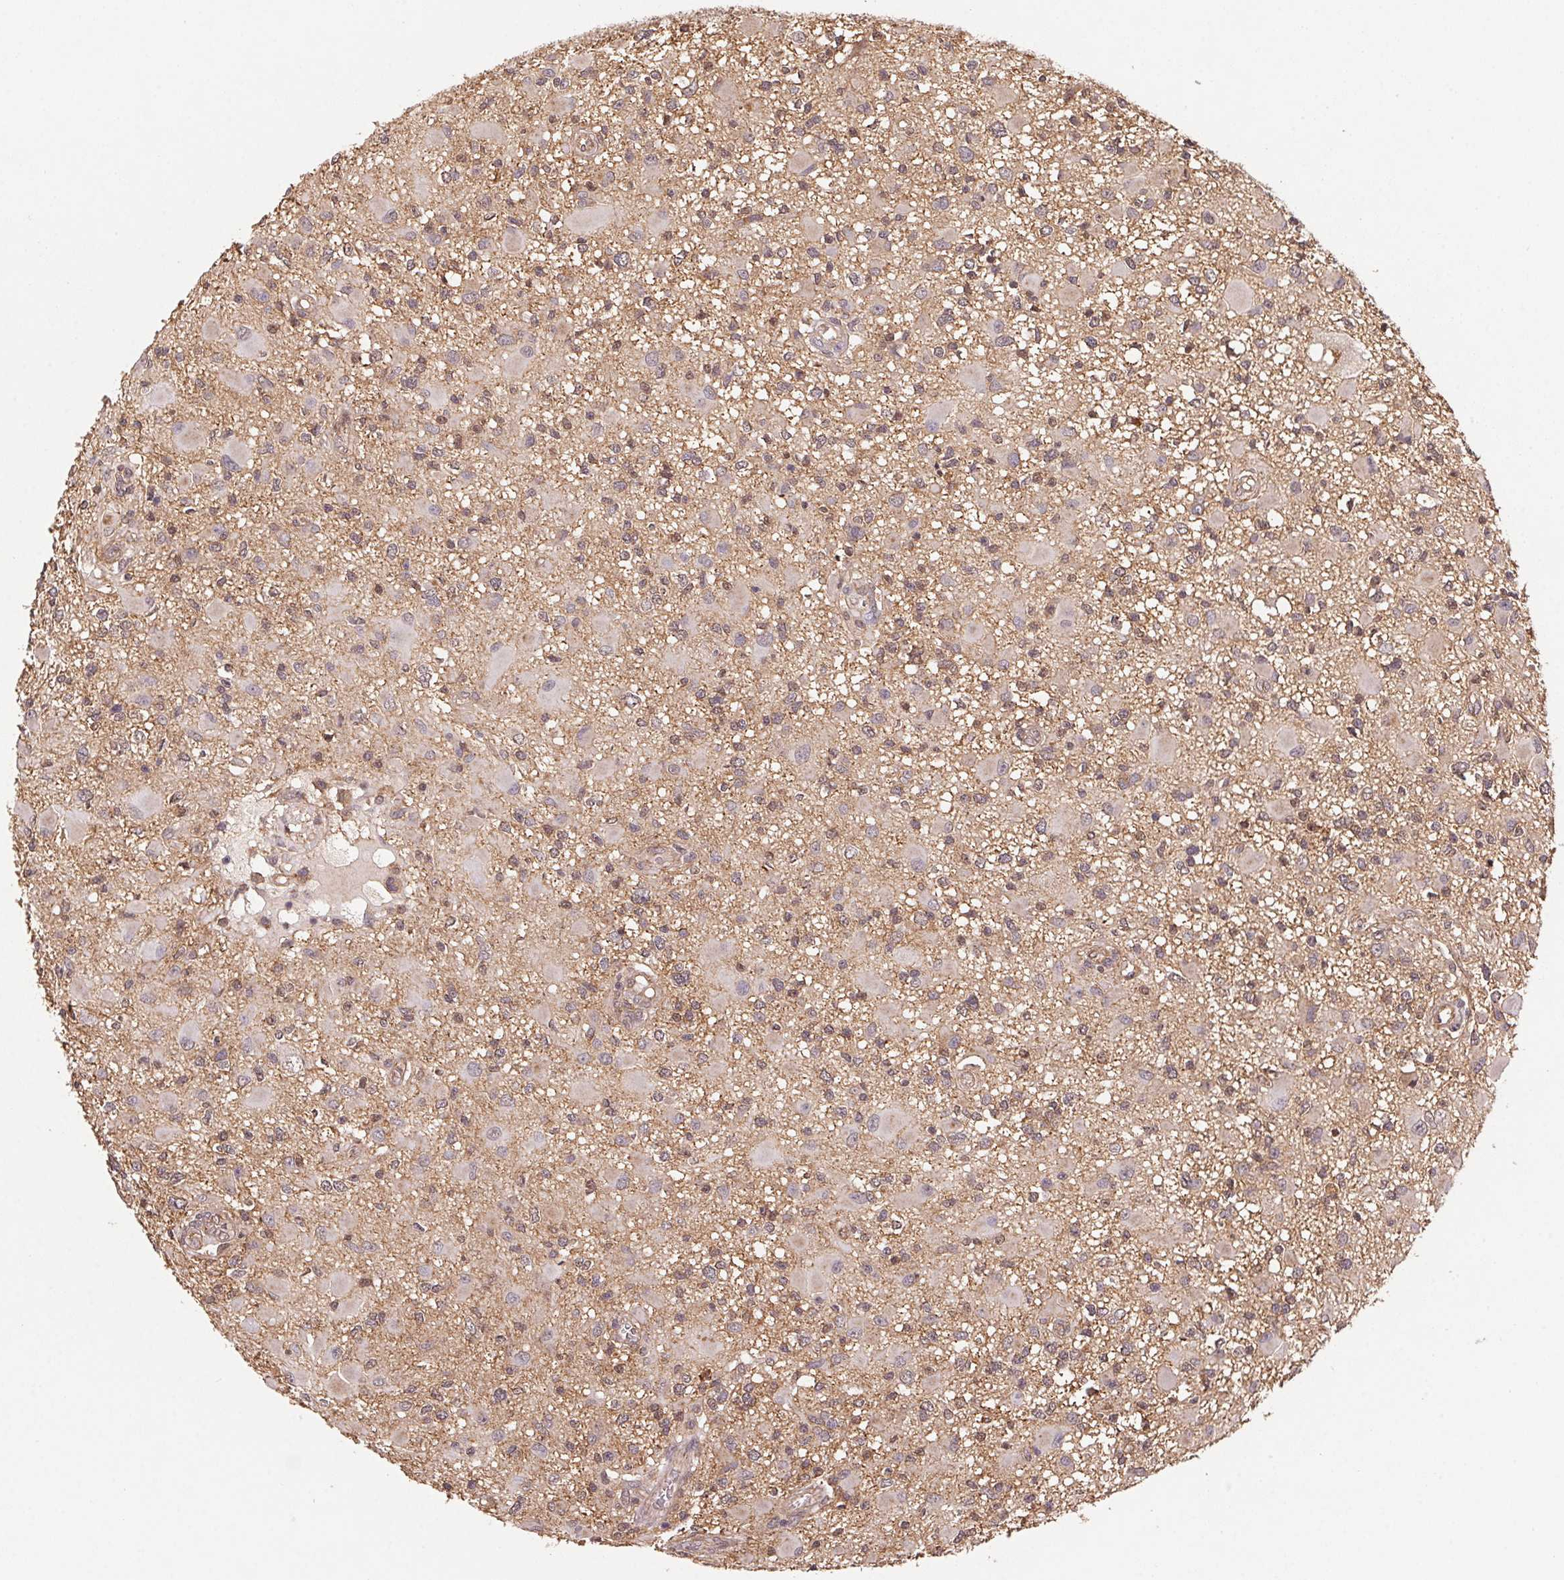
{"staining": {"intensity": "weak", "quantity": "25%-75%", "location": "nuclear"}, "tissue": "glioma", "cell_type": "Tumor cells", "image_type": "cancer", "snomed": [{"axis": "morphology", "description": "Glioma, malignant, High grade"}, {"axis": "topography", "description": "Brain"}], "caption": "Immunohistochemical staining of human glioma reveals weak nuclear protein expression in approximately 25%-75% of tumor cells.", "gene": "SLC52A2", "patient": {"sex": "male", "age": 54}}